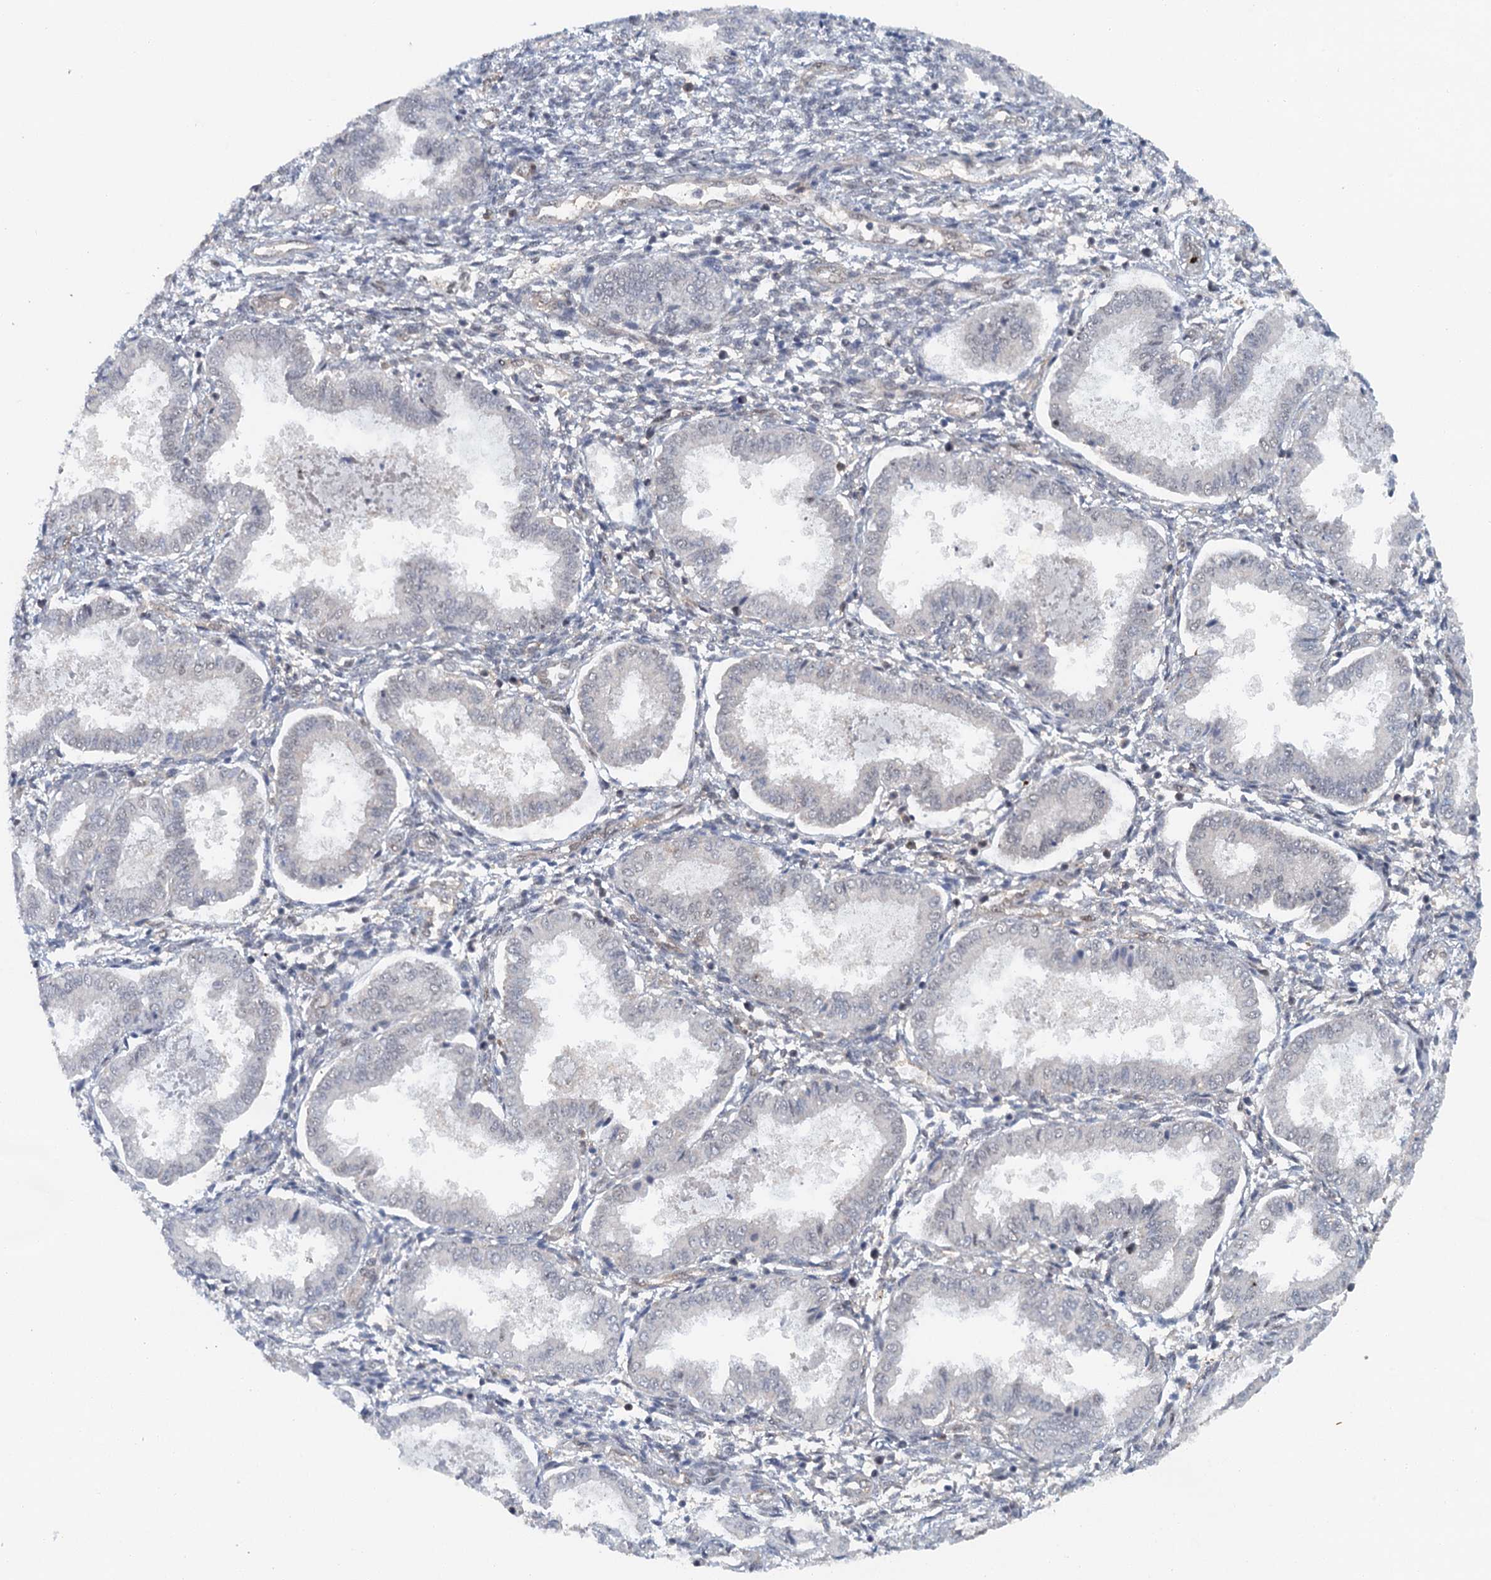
{"staining": {"intensity": "weak", "quantity": "<25%", "location": "nuclear"}, "tissue": "endometrium", "cell_type": "Cells in endometrial stroma", "image_type": "normal", "snomed": [{"axis": "morphology", "description": "Normal tissue, NOS"}, {"axis": "topography", "description": "Endometrium"}], "caption": "High power microscopy photomicrograph of an immunohistochemistry (IHC) photomicrograph of normal endometrium, revealing no significant positivity in cells in endometrial stroma. (DAB immunohistochemistry (IHC) visualized using brightfield microscopy, high magnification).", "gene": "TAS2R42", "patient": {"sex": "female", "age": 33}}